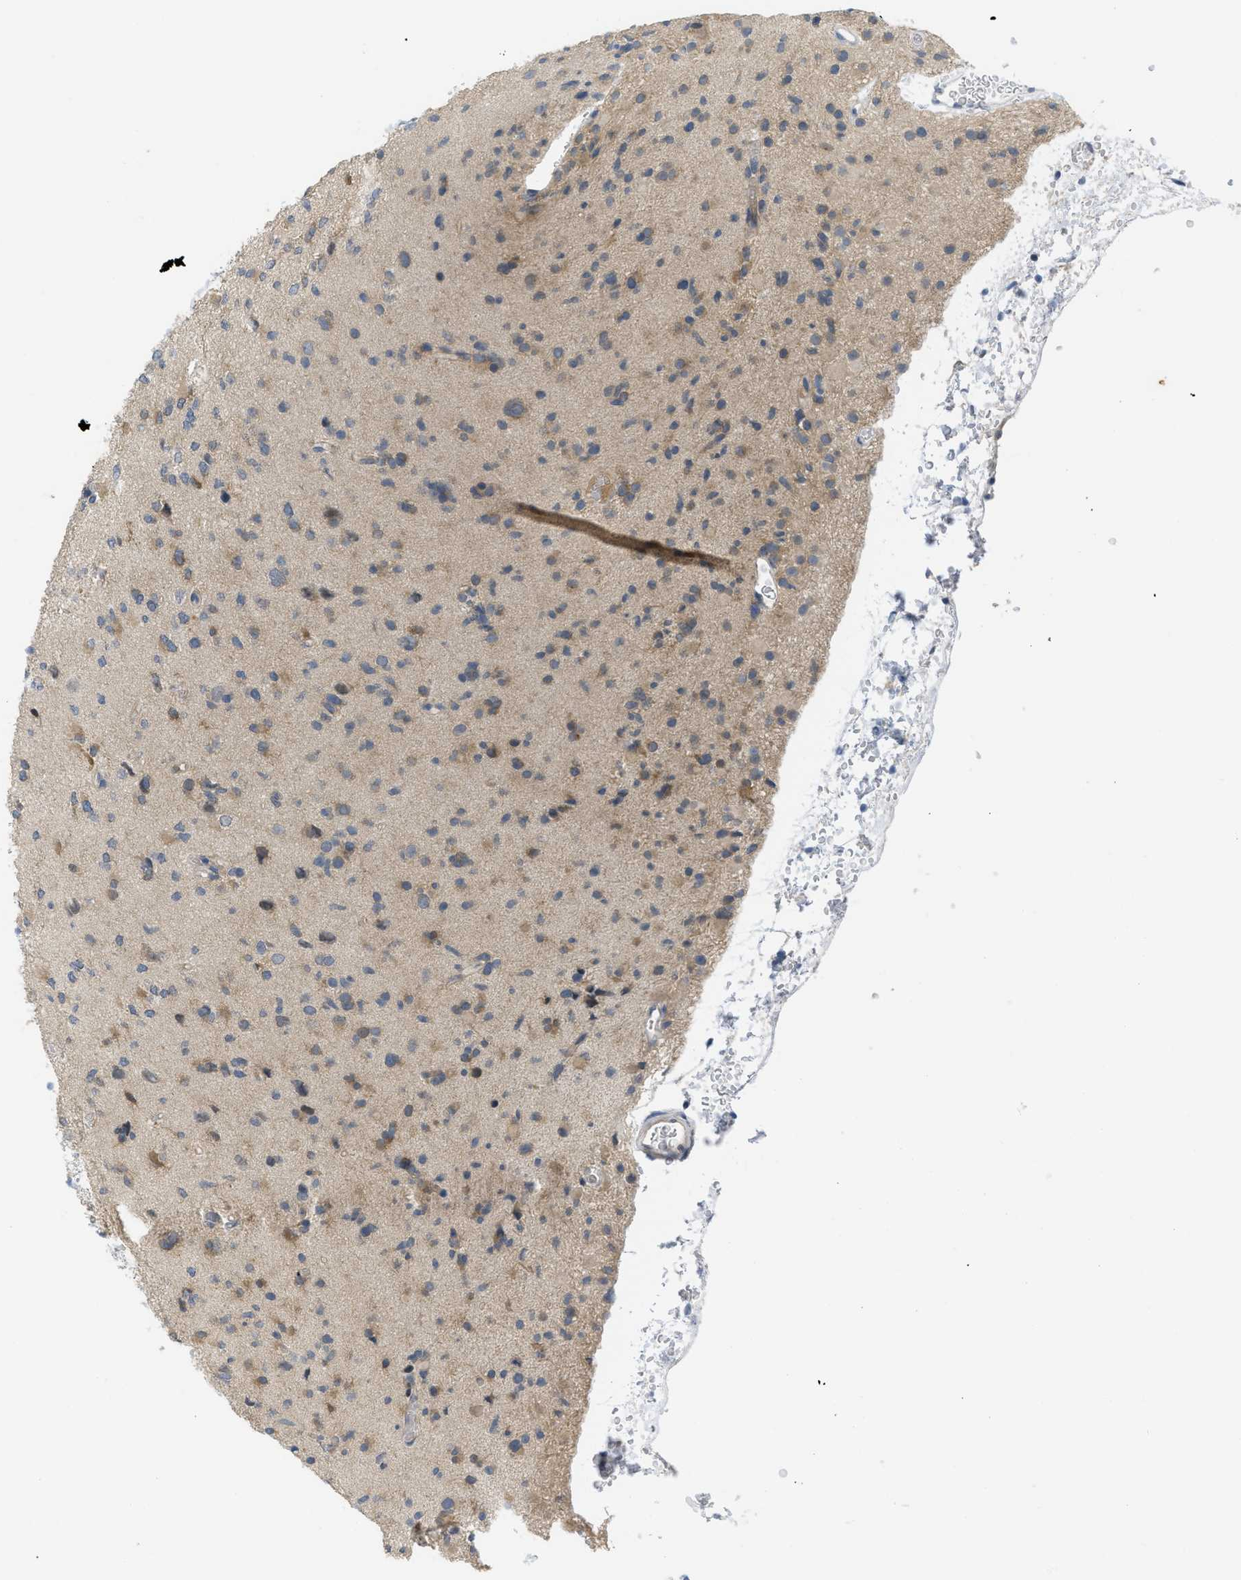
{"staining": {"intensity": "moderate", "quantity": "<25%", "location": "cytoplasmic/membranous"}, "tissue": "glioma", "cell_type": "Tumor cells", "image_type": "cancer", "snomed": [{"axis": "morphology", "description": "Glioma, malignant, Low grade"}, {"axis": "topography", "description": "Brain"}], "caption": "IHC (DAB) staining of glioma reveals moderate cytoplasmic/membranous protein positivity in about <25% of tumor cells. Using DAB (3,3'-diaminobenzidine) (brown) and hematoxylin (blue) stains, captured at high magnification using brightfield microscopy.", "gene": "TNFAIP1", "patient": {"sex": "female", "age": 22}}